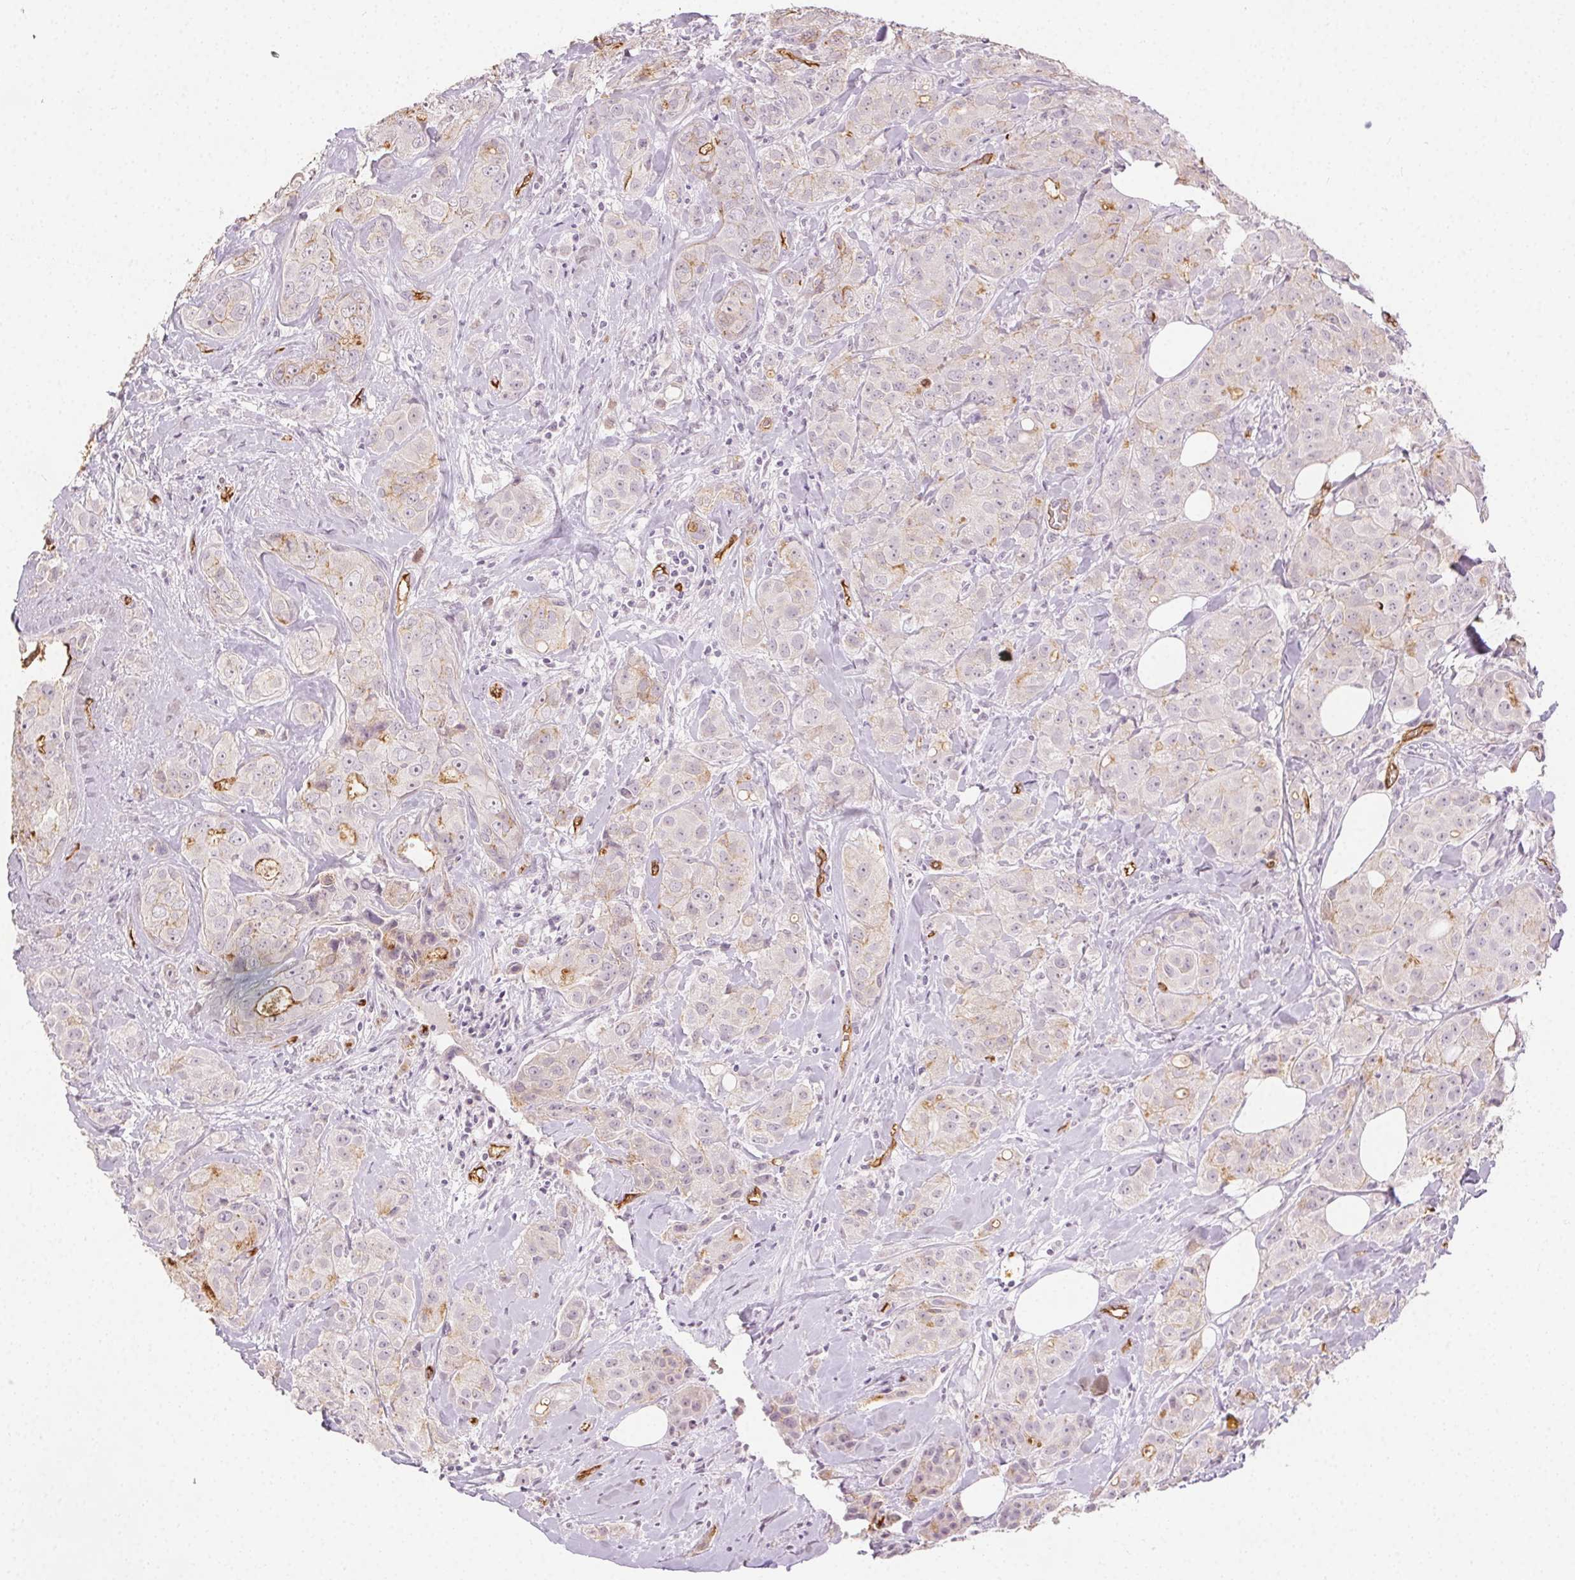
{"staining": {"intensity": "strong", "quantity": "<25%", "location": "cytoplasmic/membranous"}, "tissue": "breast cancer", "cell_type": "Tumor cells", "image_type": "cancer", "snomed": [{"axis": "morphology", "description": "Duct carcinoma"}, {"axis": "topography", "description": "Breast"}], "caption": "Immunohistochemistry (IHC) image of human breast cancer stained for a protein (brown), which reveals medium levels of strong cytoplasmic/membranous expression in about <25% of tumor cells.", "gene": "PODXL", "patient": {"sex": "female", "age": 43}}